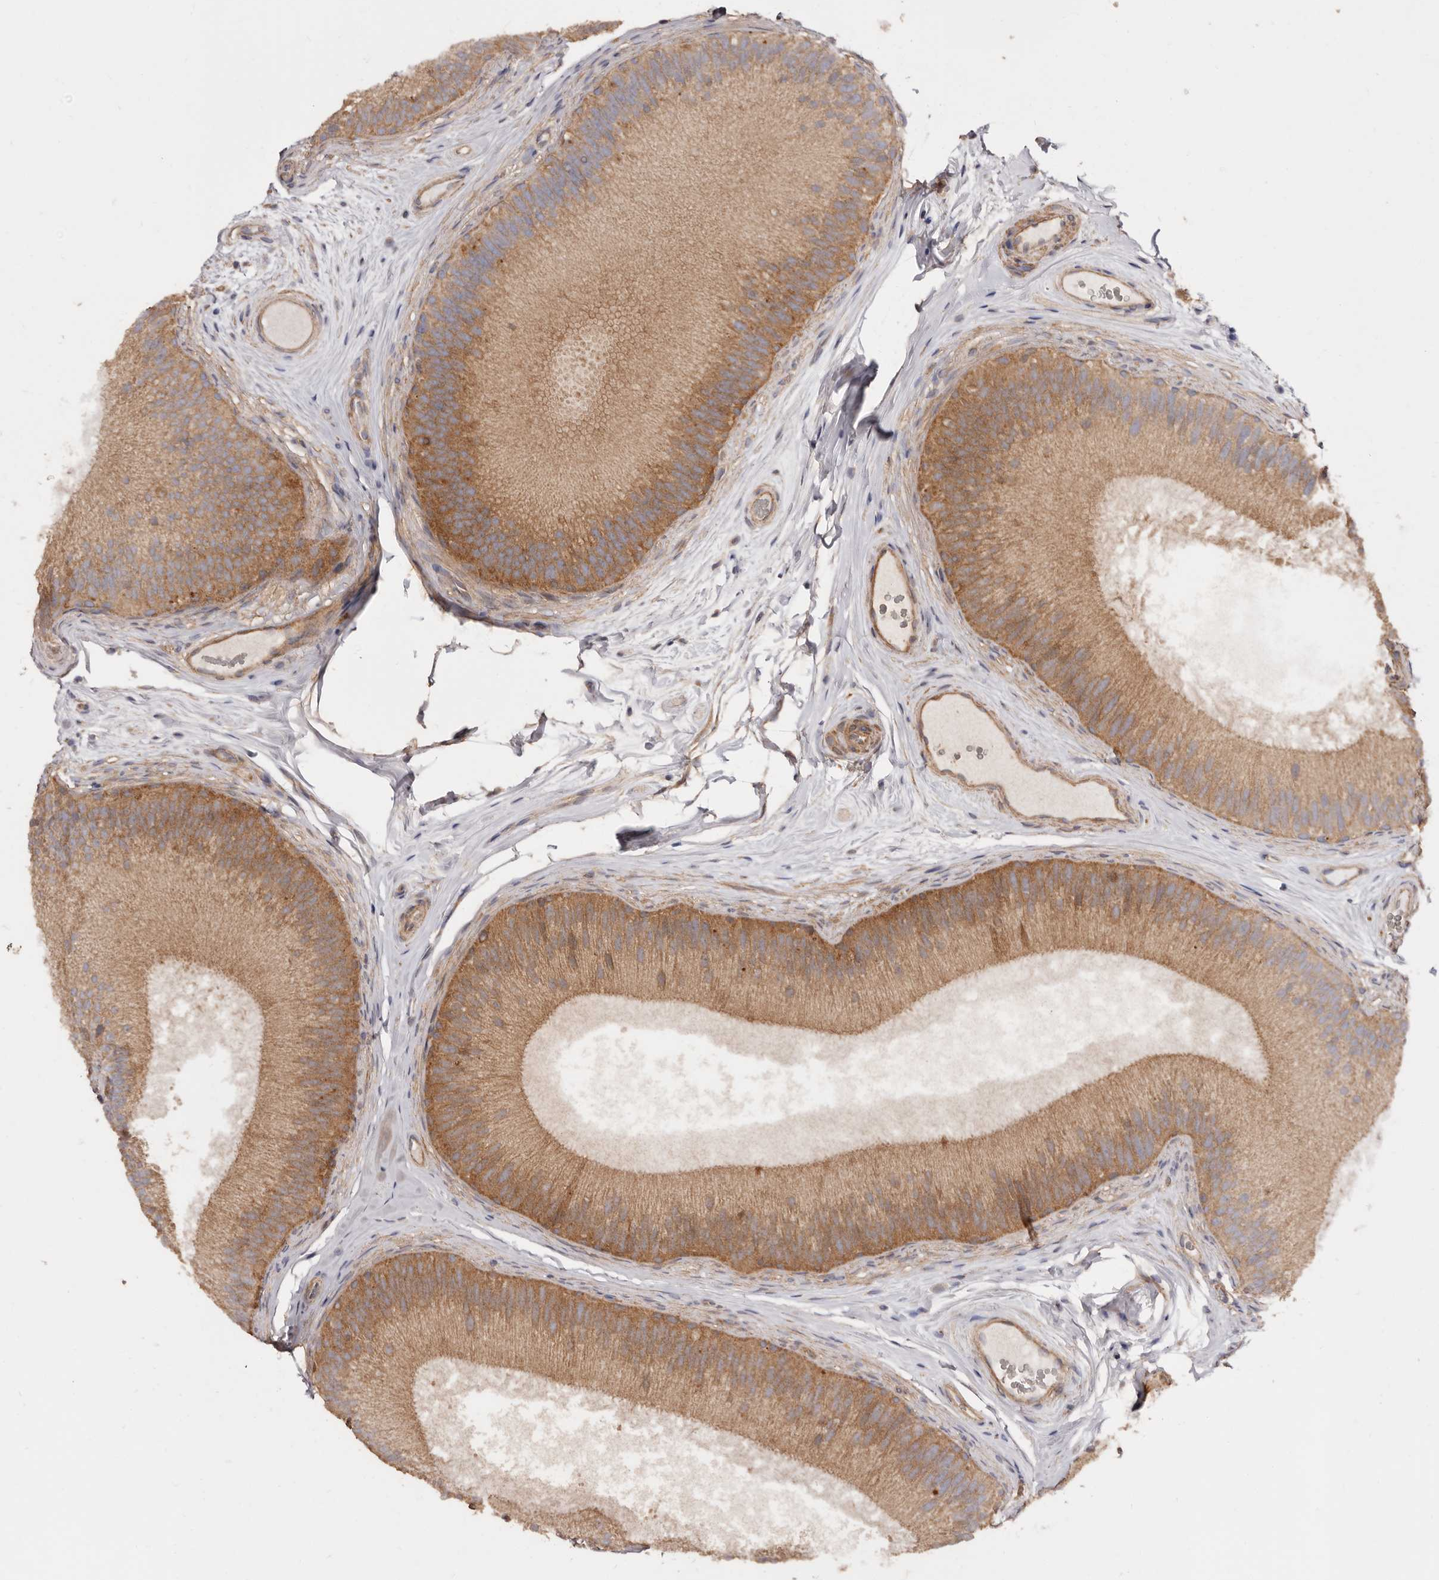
{"staining": {"intensity": "moderate", "quantity": ">75%", "location": "cytoplasmic/membranous"}, "tissue": "epididymis", "cell_type": "Glandular cells", "image_type": "normal", "snomed": [{"axis": "morphology", "description": "Normal tissue, NOS"}, {"axis": "topography", "description": "Epididymis"}], "caption": "Glandular cells demonstrate medium levels of moderate cytoplasmic/membranous staining in about >75% of cells in unremarkable epididymis.", "gene": "COQ8B", "patient": {"sex": "male", "age": 45}}